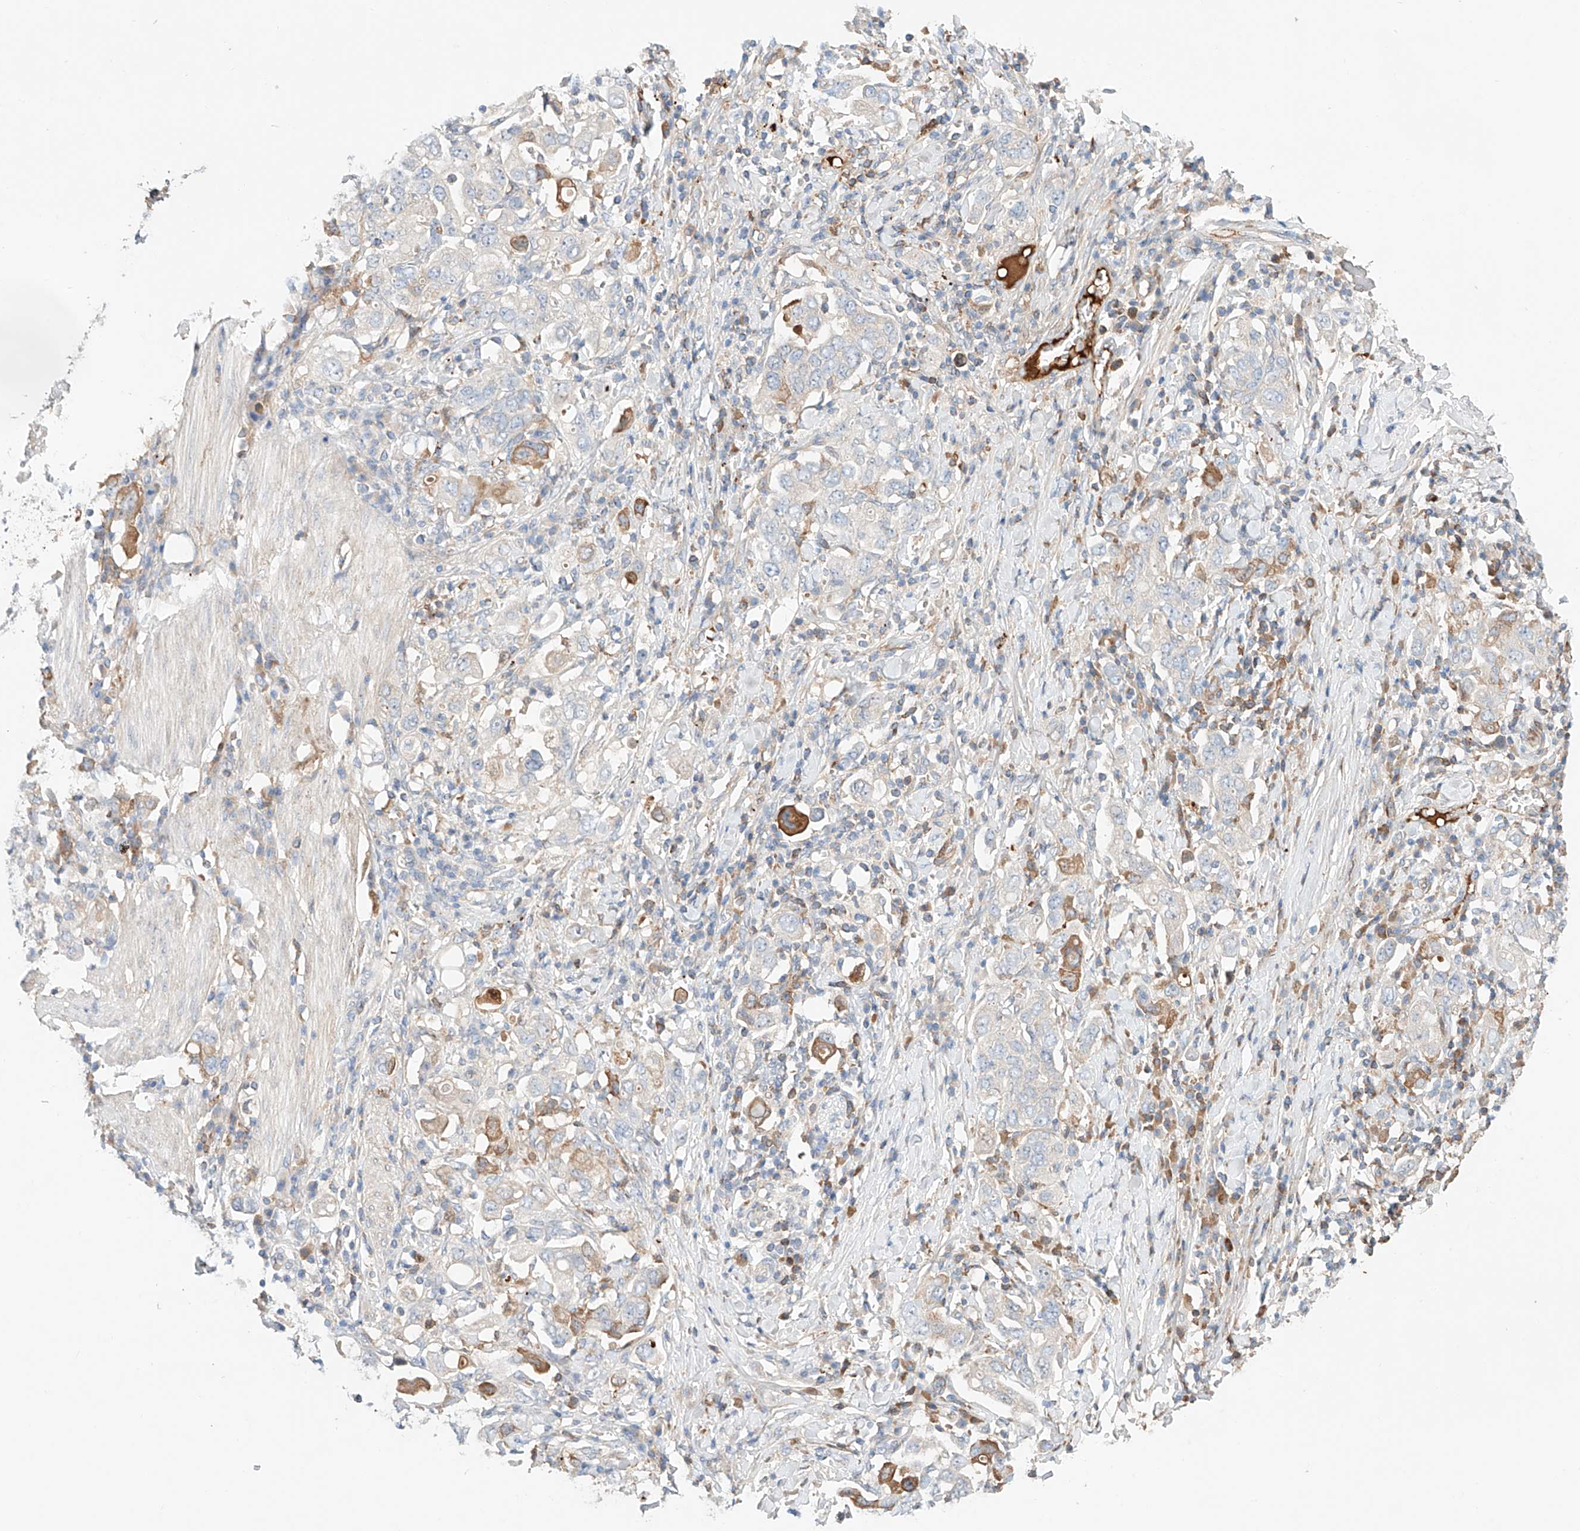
{"staining": {"intensity": "weak", "quantity": "<25%", "location": "cytoplasmic/membranous"}, "tissue": "stomach cancer", "cell_type": "Tumor cells", "image_type": "cancer", "snomed": [{"axis": "morphology", "description": "Adenocarcinoma, NOS"}, {"axis": "topography", "description": "Stomach, upper"}], "caption": "IHC of human stomach adenocarcinoma exhibits no expression in tumor cells.", "gene": "PGGT1B", "patient": {"sex": "male", "age": 62}}